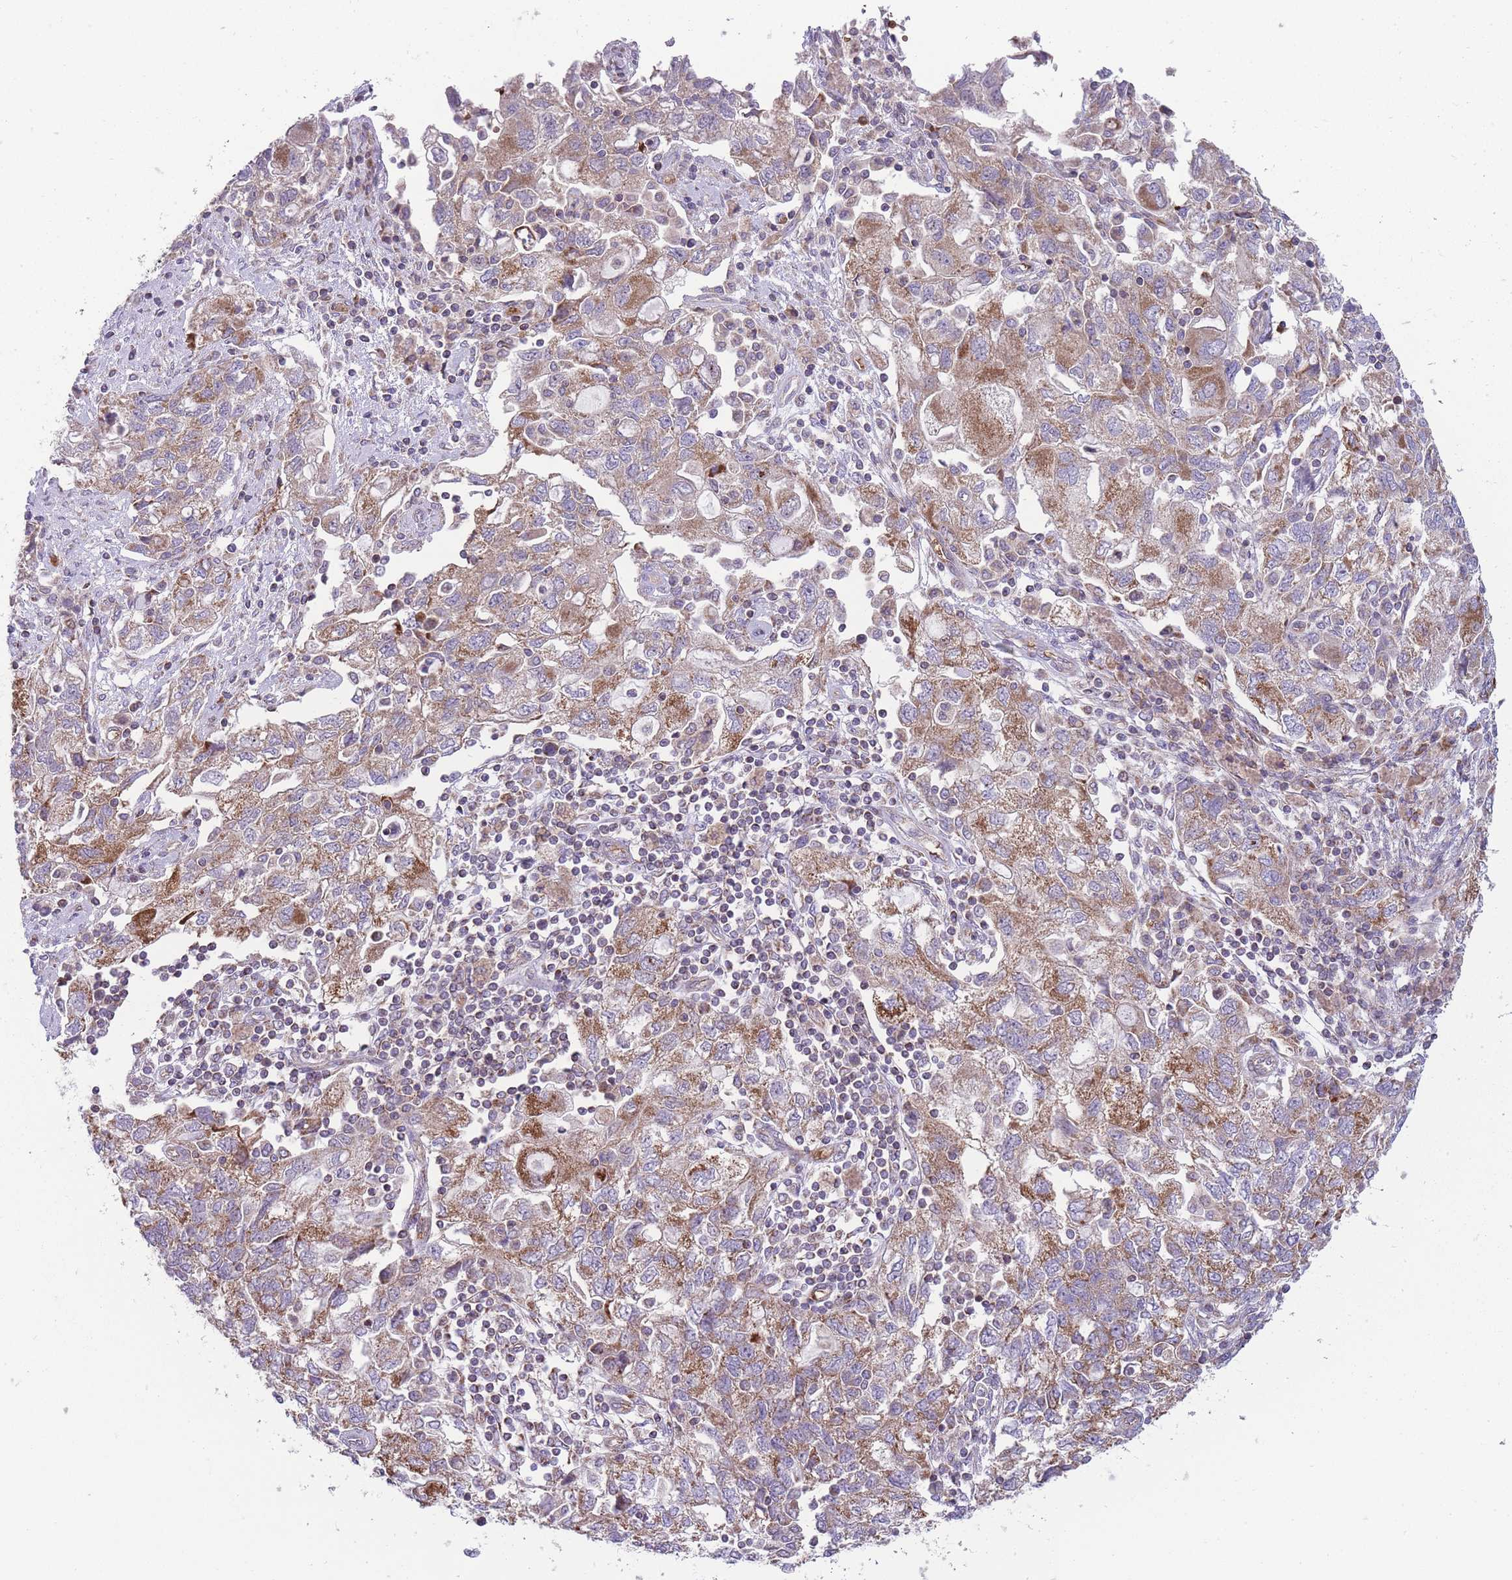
{"staining": {"intensity": "moderate", "quantity": ">75%", "location": "cytoplasmic/membranous"}, "tissue": "ovarian cancer", "cell_type": "Tumor cells", "image_type": "cancer", "snomed": [{"axis": "morphology", "description": "Carcinoma, NOS"}, {"axis": "morphology", "description": "Cystadenocarcinoma, serous, NOS"}, {"axis": "topography", "description": "Ovary"}], "caption": "Human ovarian cancer (serous cystadenocarcinoma) stained with a protein marker demonstrates moderate staining in tumor cells.", "gene": "ANKRD10", "patient": {"sex": "female", "age": 69}}